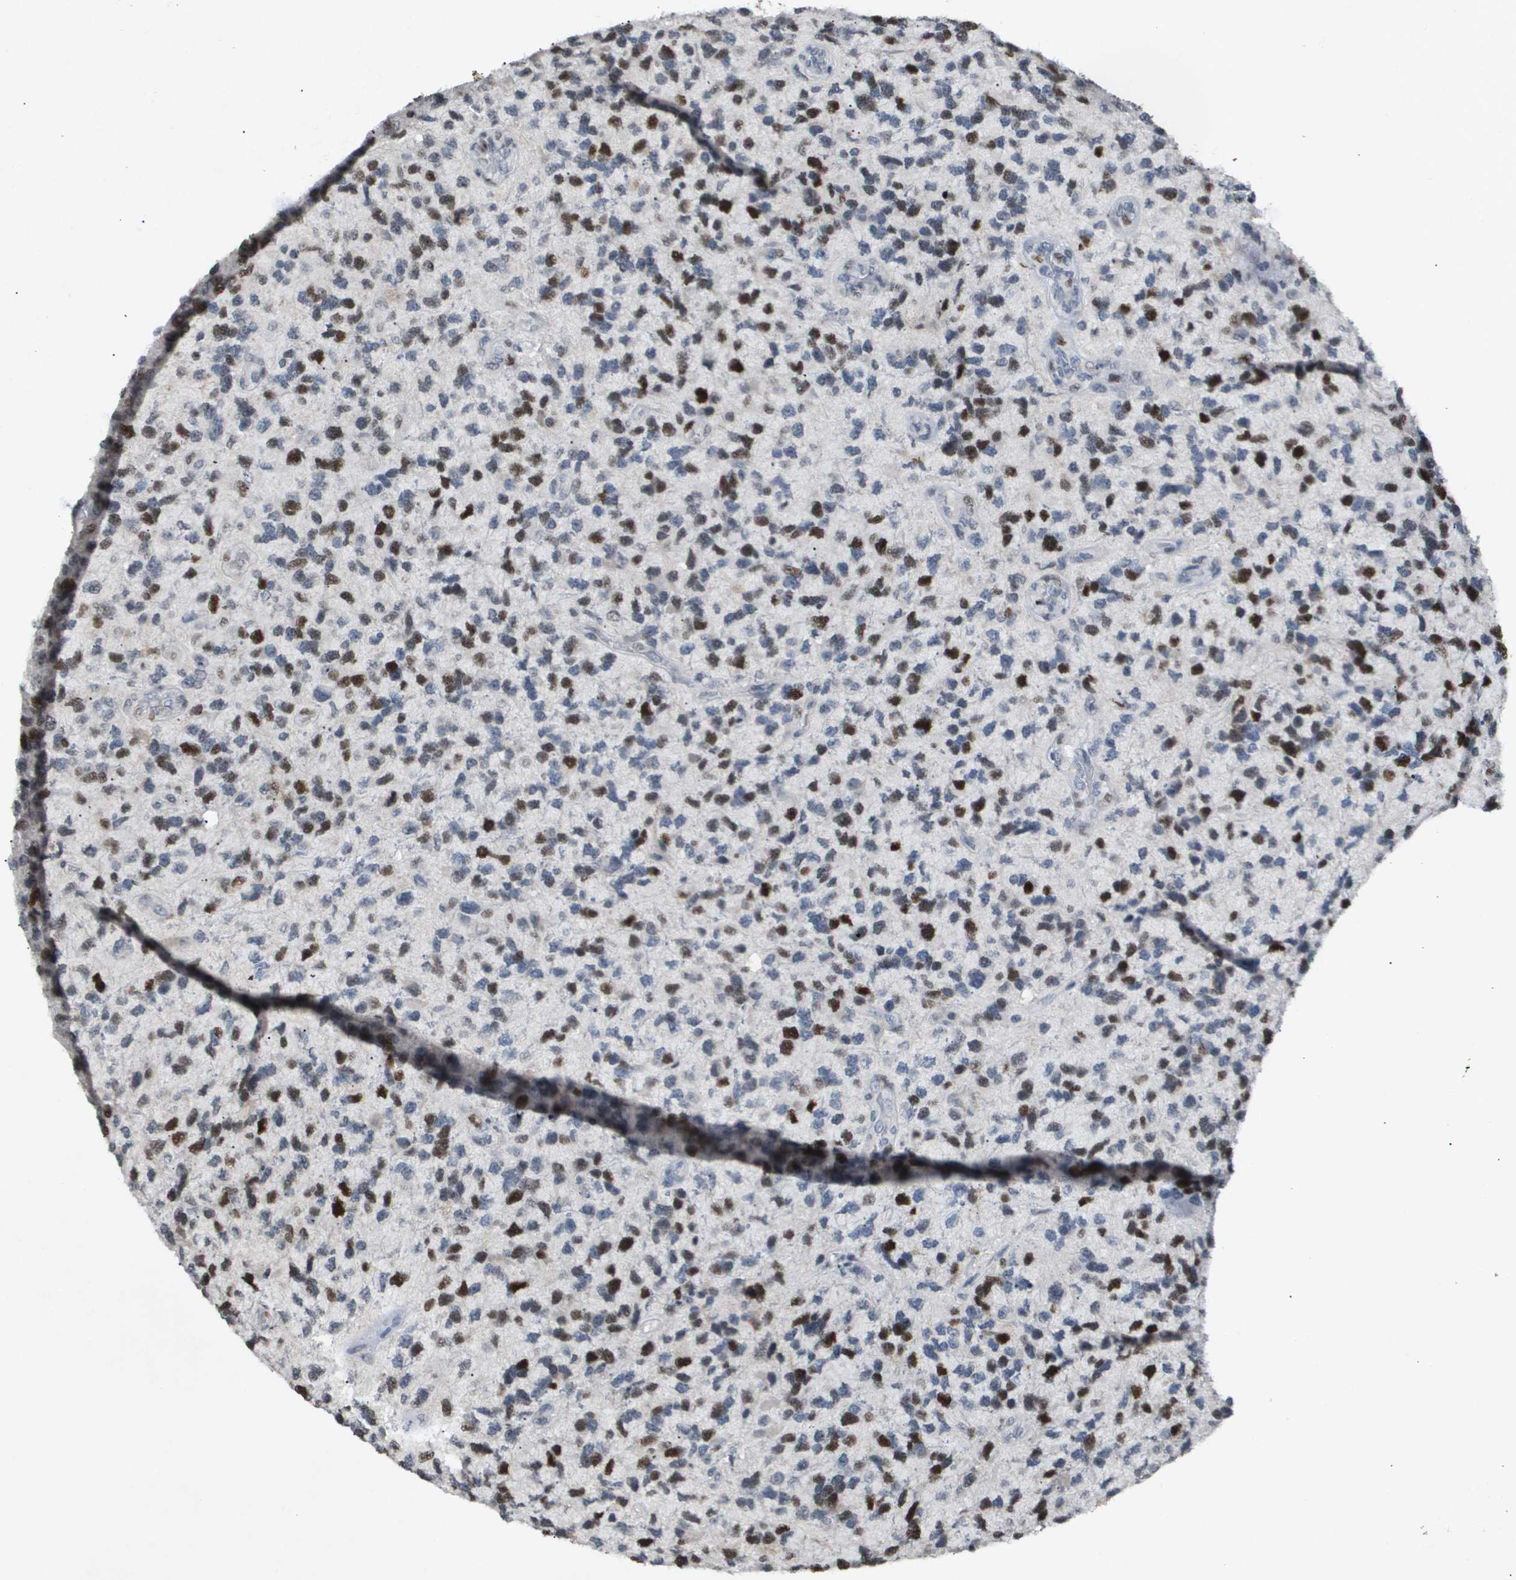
{"staining": {"intensity": "strong", "quantity": "25%-75%", "location": "nuclear"}, "tissue": "glioma", "cell_type": "Tumor cells", "image_type": "cancer", "snomed": [{"axis": "morphology", "description": "Glioma, malignant, High grade"}, {"axis": "topography", "description": "Brain"}], "caption": "Malignant glioma (high-grade) stained for a protein (brown) displays strong nuclear positive staining in approximately 25%-75% of tumor cells.", "gene": "ANAPC2", "patient": {"sex": "female", "age": 58}}